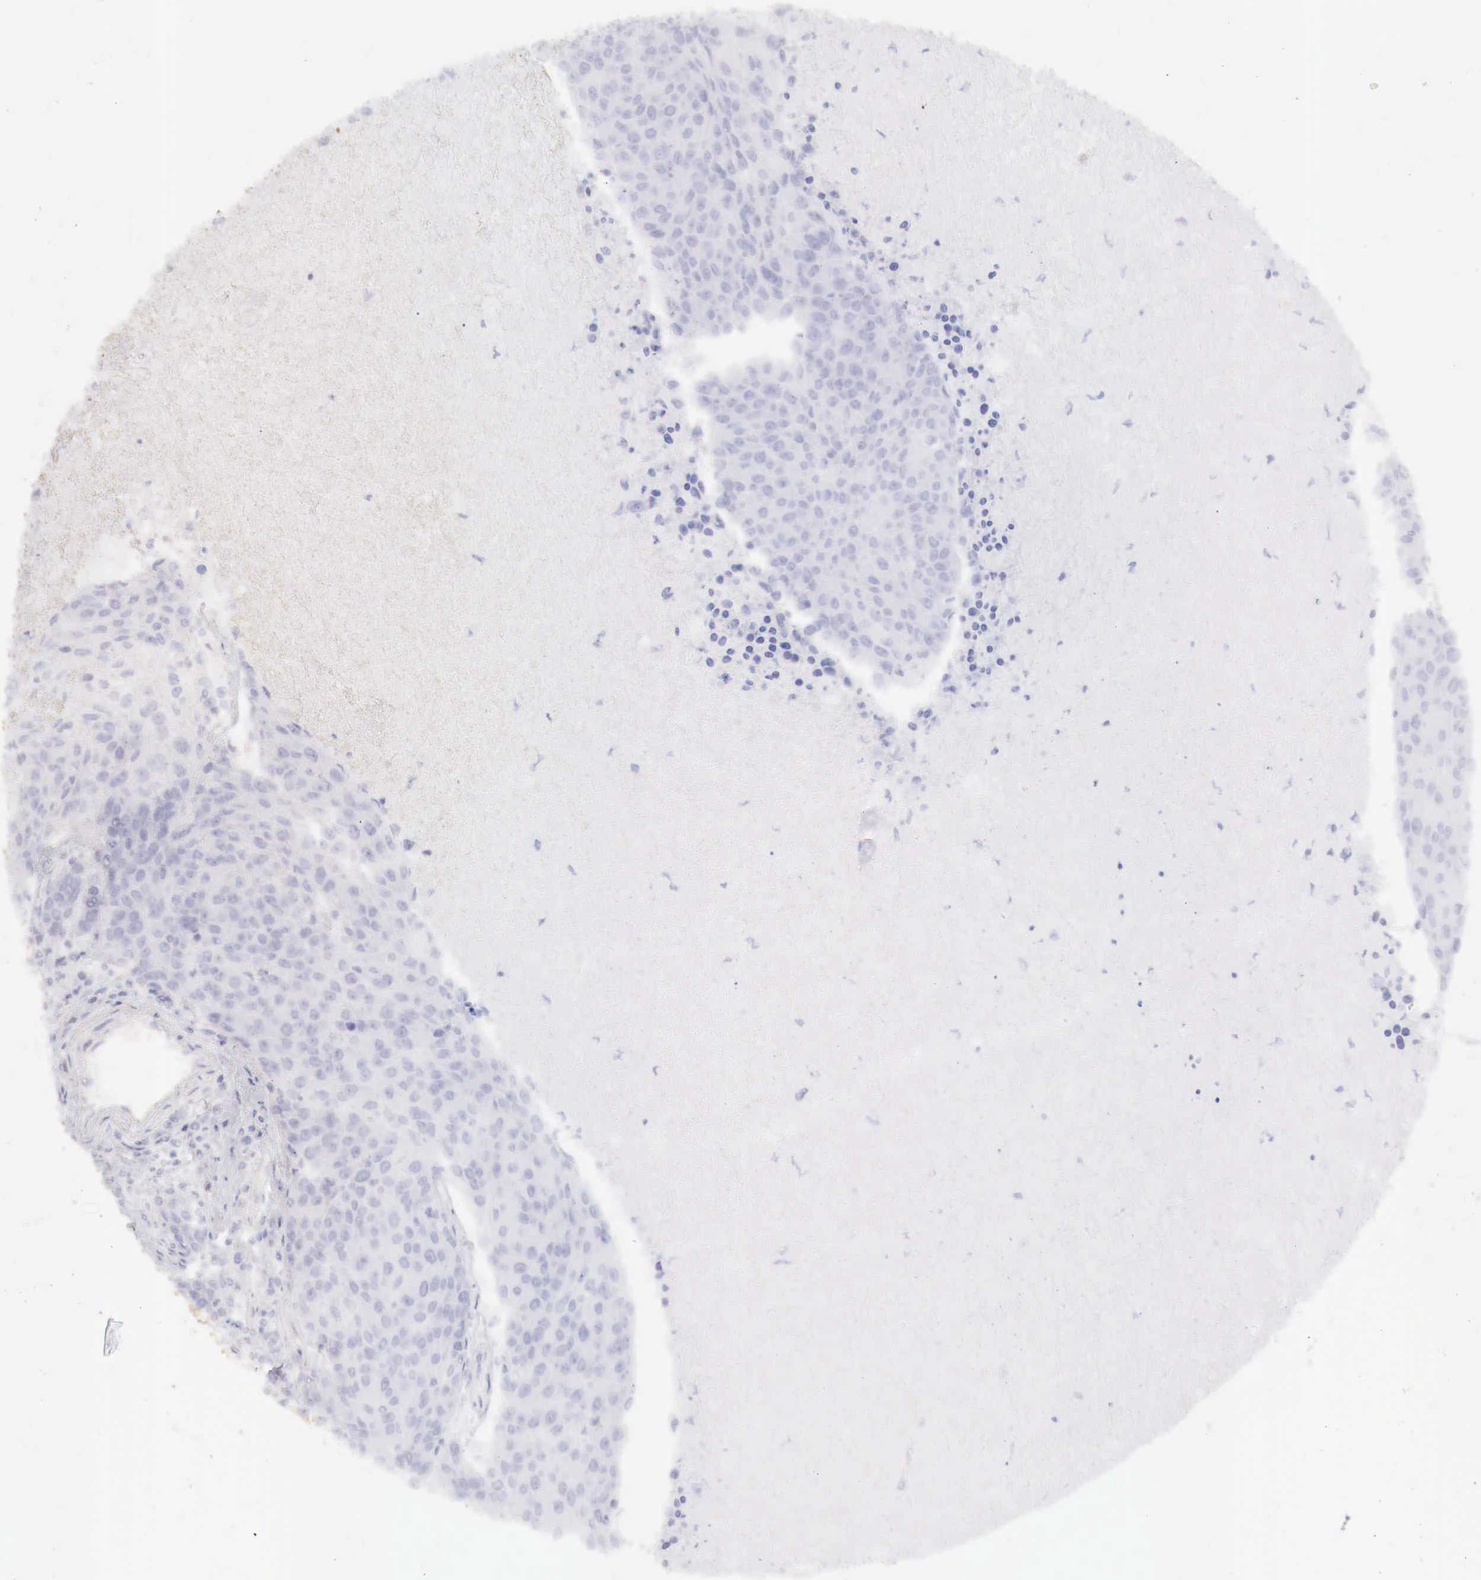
{"staining": {"intensity": "negative", "quantity": "none", "location": "none"}, "tissue": "urothelial cancer", "cell_type": "Tumor cells", "image_type": "cancer", "snomed": [{"axis": "morphology", "description": "Urothelial carcinoma, High grade"}, {"axis": "topography", "description": "Urinary bladder"}], "caption": "Protein analysis of high-grade urothelial carcinoma reveals no significant positivity in tumor cells.", "gene": "OTC", "patient": {"sex": "female", "age": 85}}